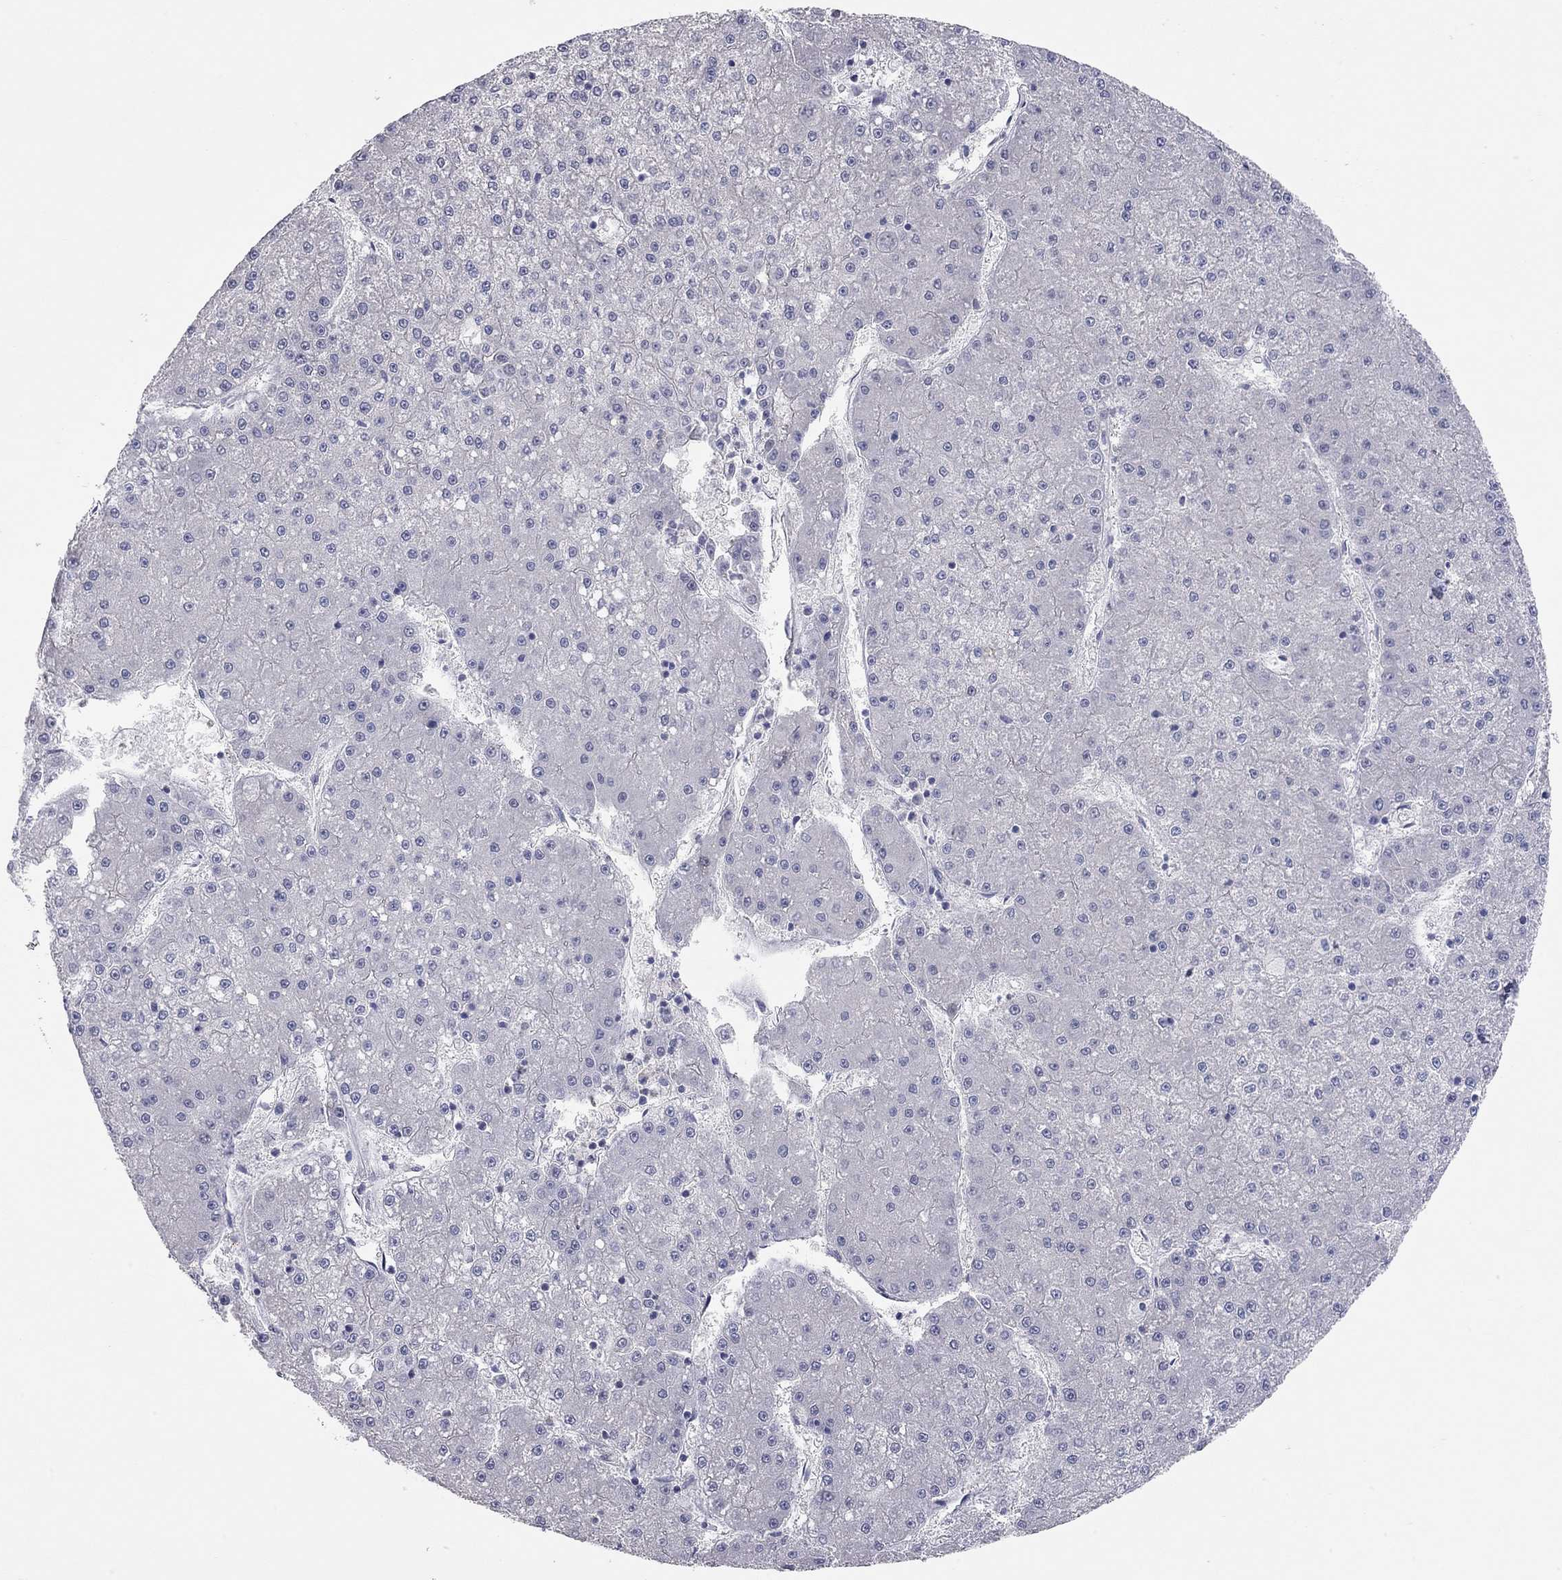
{"staining": {"intensity": "negative", "quantity": "none", "location": "none"}, "tissue": "liver cancer", "cell_type": "Tumor cells", "image_type": "cancer", "snomed": [{"axis": "morphology", "description": "Carcinoma, Hepatocellular, NOS"}, {"axis": "topography", "description": "Liver"}], "caption": "This is a micrograph of immunohistochemistry (IHC) staining of liver hepatocellular carcinoma, which shows no positivity in tumor cells.", "gene": "KCNB1", "patient": {"sex": "male", "age": 73}}